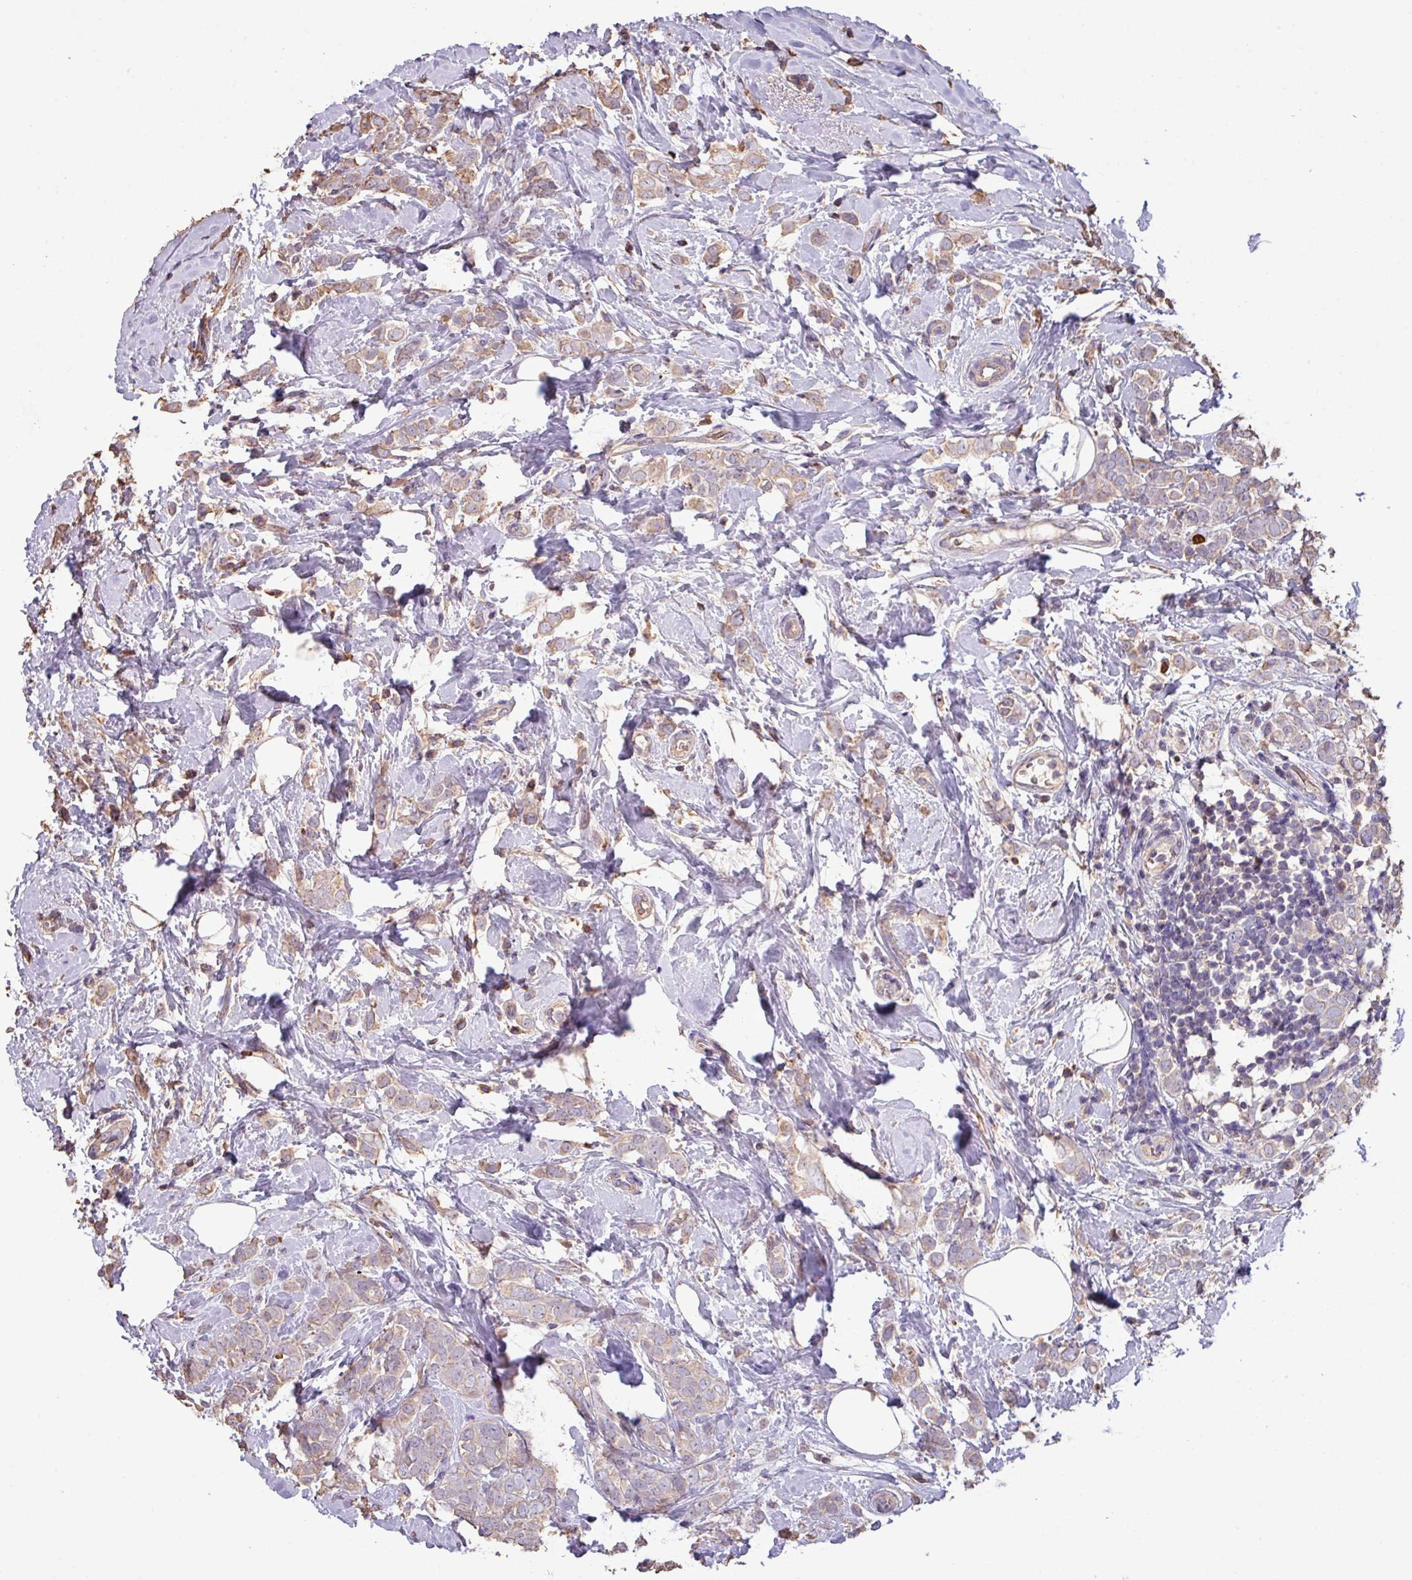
{"staining": {"intensity": "weak", "quantity": ">75%", "location": "cytoplasmic/membranous"}, "tissue": "breast cancer", "cell_type": "Tumor cells", "image_type": "cancer", "snomed": [{"axis": "morphology", "description": "Lobular carcinoma"}, {"axis": "topography", "description": "Breast"}], "caption": "DAB immunohistochemical staining of human lobular carcinoma (breast) displays weak cytoplasmic/membranous protein staining in approximately >75% of tumor cells.", "gene": "CAMK2B", "patient": {"sex": "female", "age": 47}}